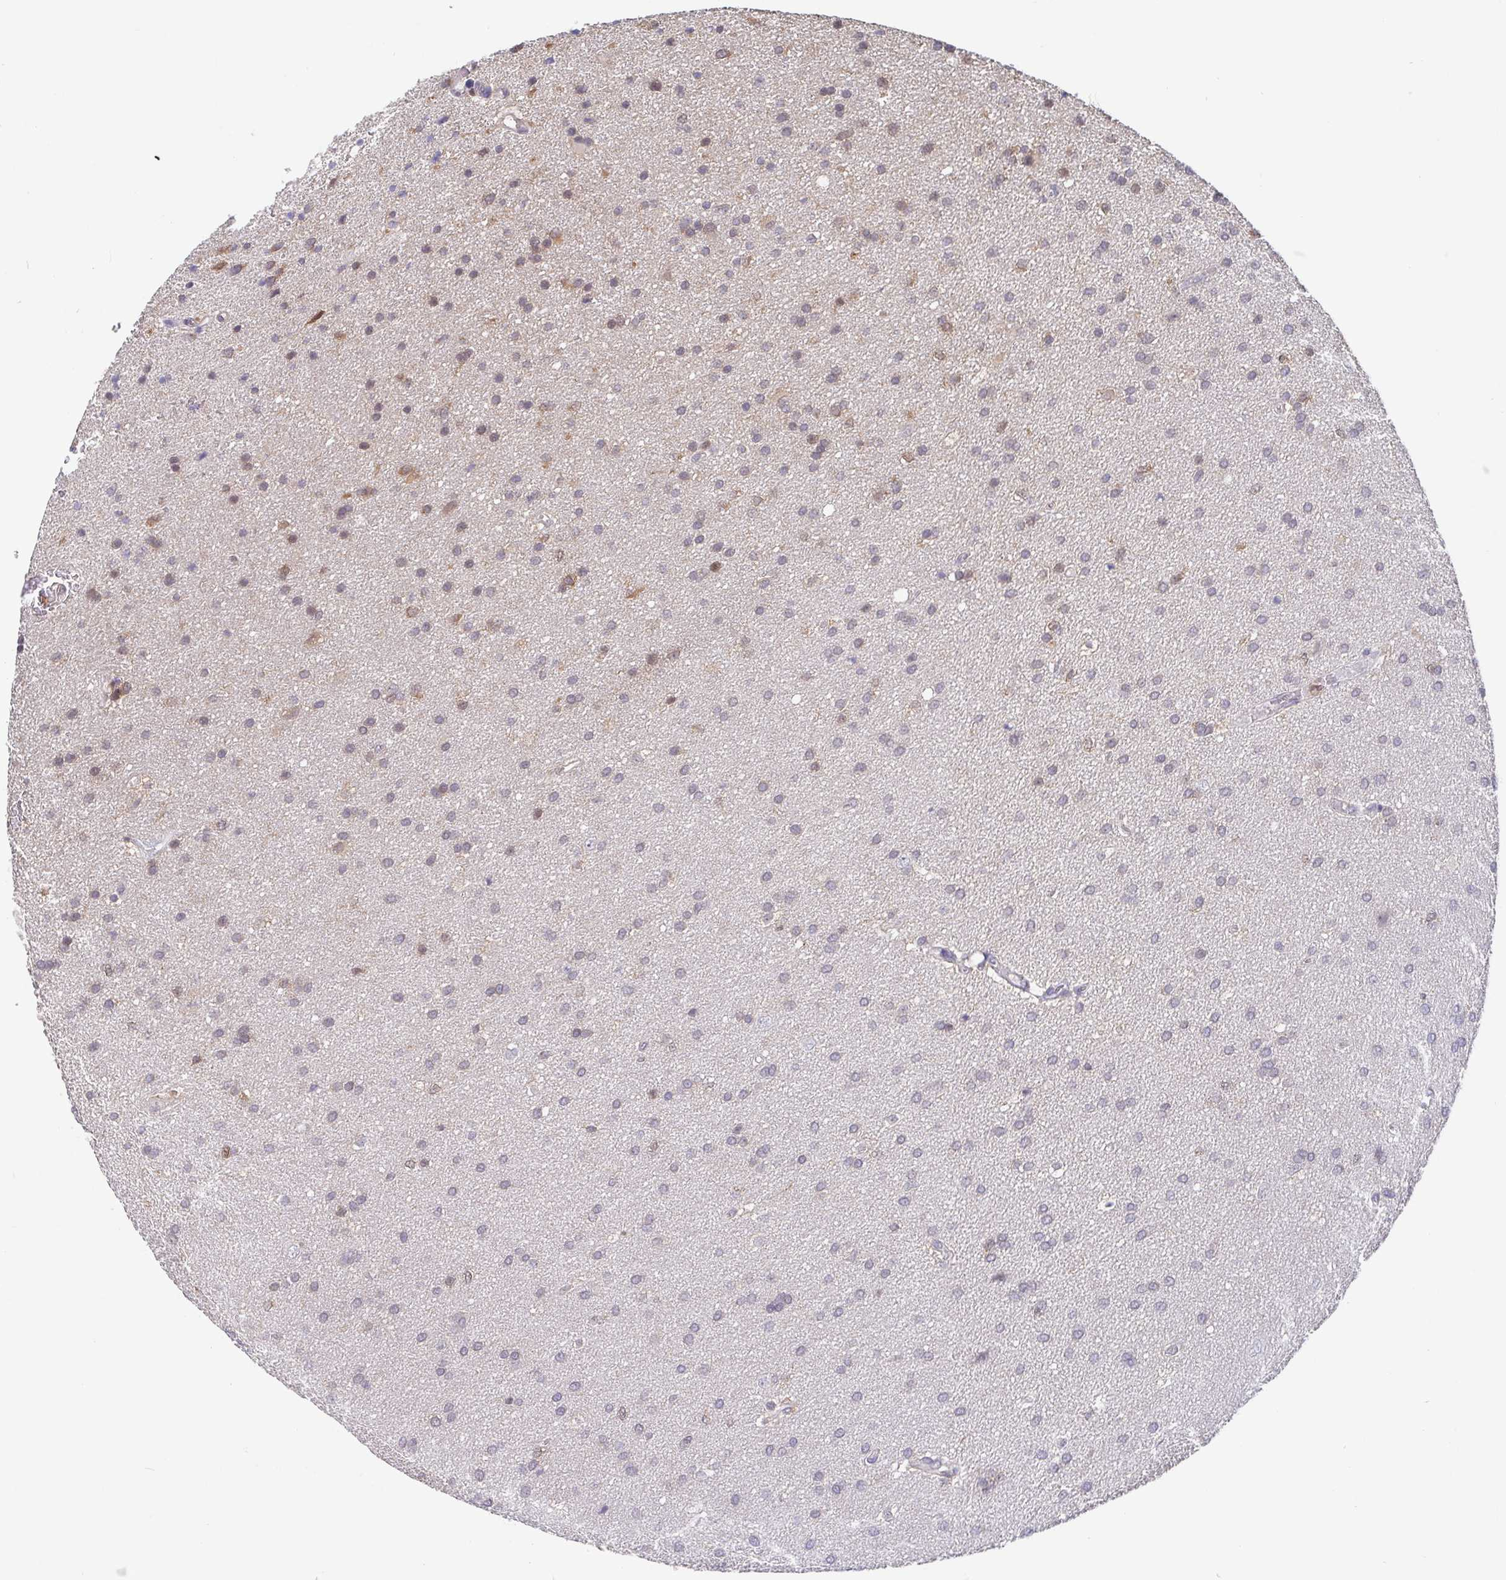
{"staining": {"intensity": "weak", "quantity": "25%-75%", "location": "cytoplasmic/membranous"}, "tissue": "glioma", "cell_type": "Tumor cells", "image_type": "cancer", "snomed": [{"axis": "morphology", "description": "Glioma, malignant, Low grade"}, {"axis": "topography", "description": "Brain"}], "caption": "A brown stain highlights weak cytoplasmic/membranous positivity of a protein in malignant glioma (low-grade) tumor cells. Nuclei are stained in blue.", "gene": "IDH1", "patient": {"sex": "female", "age": 54}}